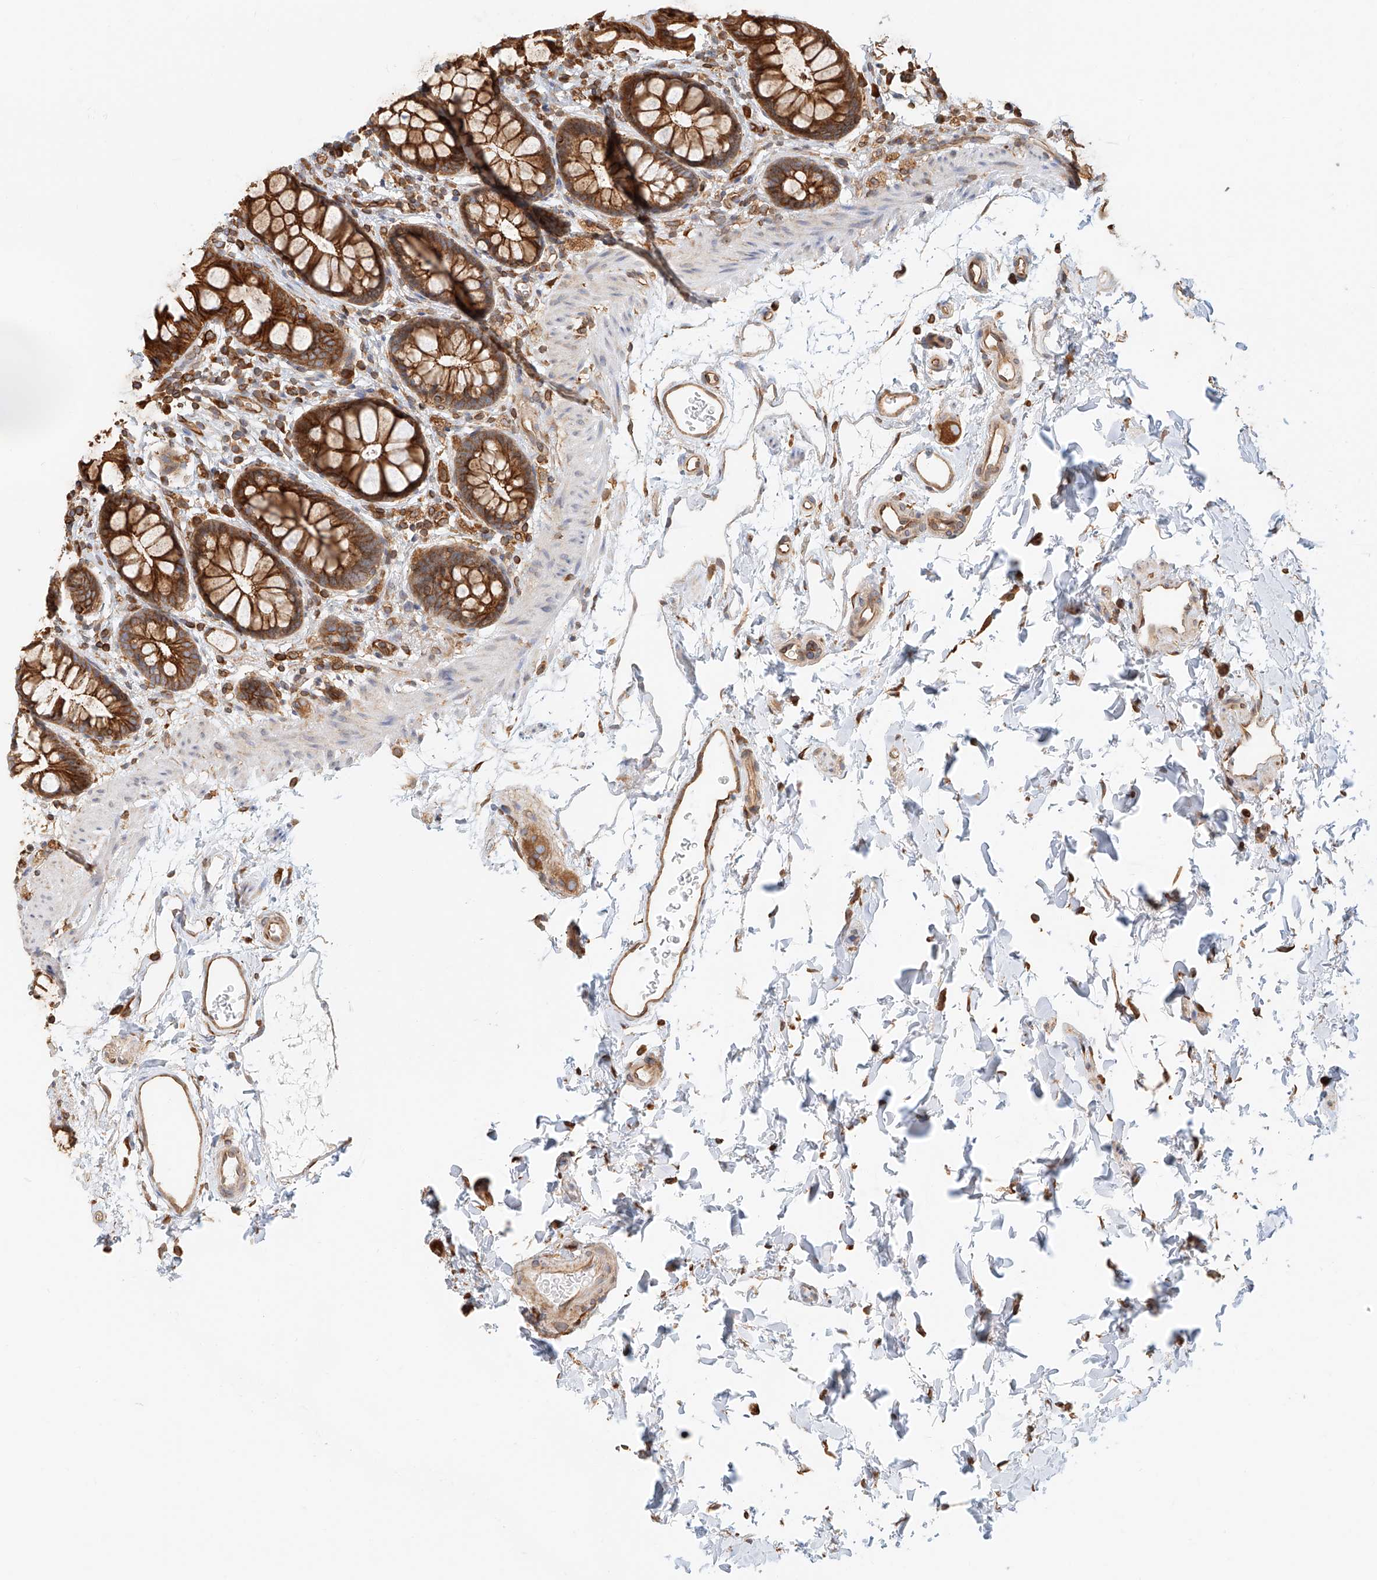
{"staining": {"intensity": "strong", "quantity": ">75%", "location": "cytoplasmic/membranous"}, "tissue": "rectum", "cell_type": "Glandular cells", "image_type": "normal", "snomed": [{"axis": "morphology", "description": "Normal tissue, NOS"}, {"axis": "topography", "description": "Rectum"}], "caption": "A high amount of strong cytoplasmic/membranous expression is identified in approximately >75% of glandular cells in normal rectum.", "gene": "DHRS7", "patient": {"sex": "female", "age": 65}}